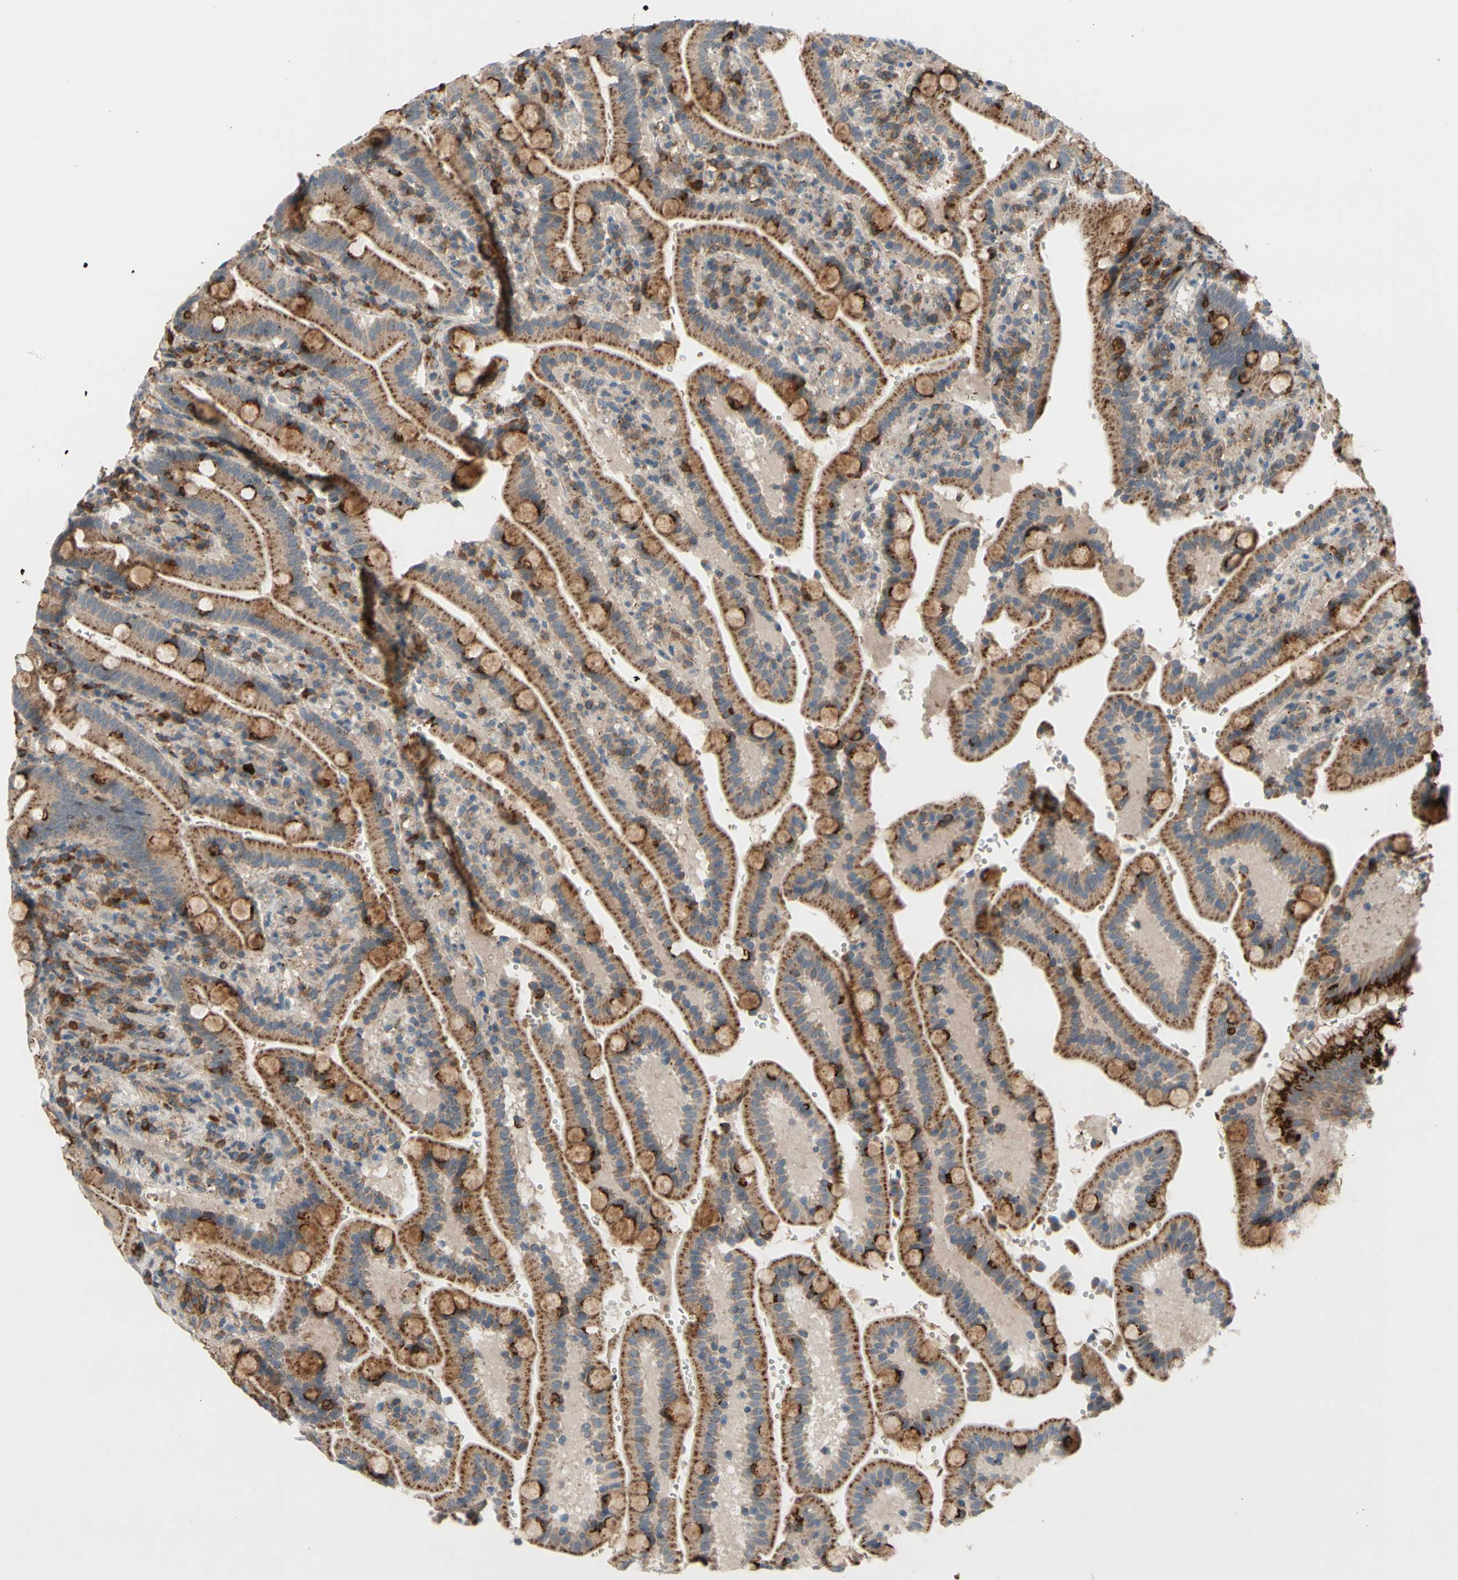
{"staining": {"intensity": "strong", "quantity": ">75%", "location": "cytoplasmic/membranous"}, "tissue": "duodenum", "cell_type": "Glandular cells", "image_type": "normal", "snomed": [{"axis": "morphology", "description": "Normal tissue, NOS"}, {"axis": "topography", "description": "Small intestine, NOS"}], "caption": "Immunohistochemical staining of normal duodenum exhibits strong cytoplasmic/membranous protein staining in approximately >75% of glandular cells.", "gene": "GALNT5", "patient": {"sex": "female", "age": 71}}